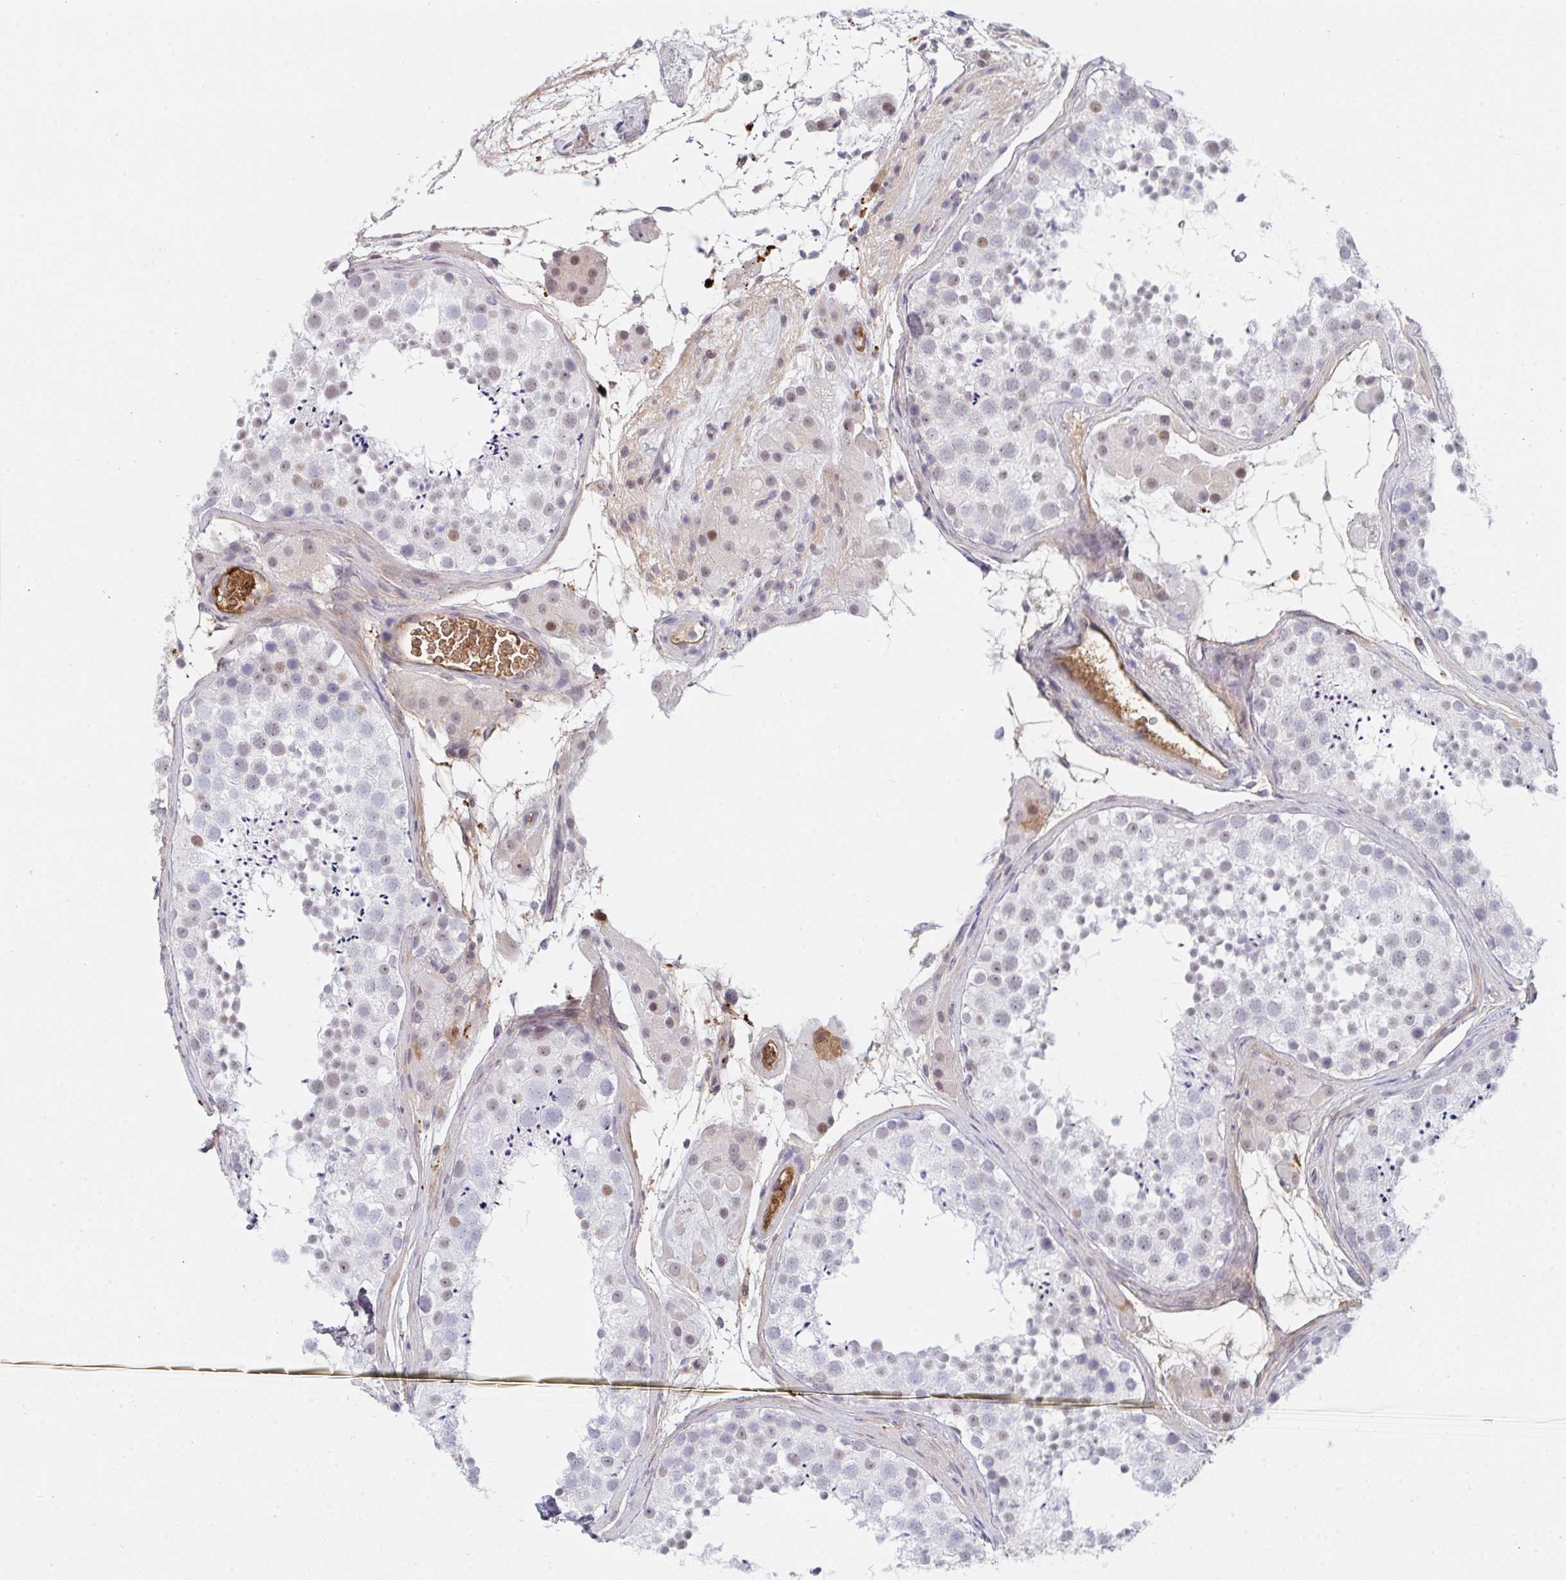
{"staining": {"intensity": "weak", "quantity": "25%-75%", "location": "nuclear"}, "tissue": "testis", "cell_type": "Cells in seminiferous ducts", "image_type": "normal", "snomed": [{"axis": "morphology", "description": "Normal tissue, NOS"}, {"axis": "topography", "description": "Testis"}], "caption": "A photomicrograph showing weak nuclear staining in about 25%-75% of cells in seminiferous ducts in normal testis, as visualized by brown immunohistochemical staining.", "gene": "DSCAML1", "patient": {"sex": "male", "age": 41}}